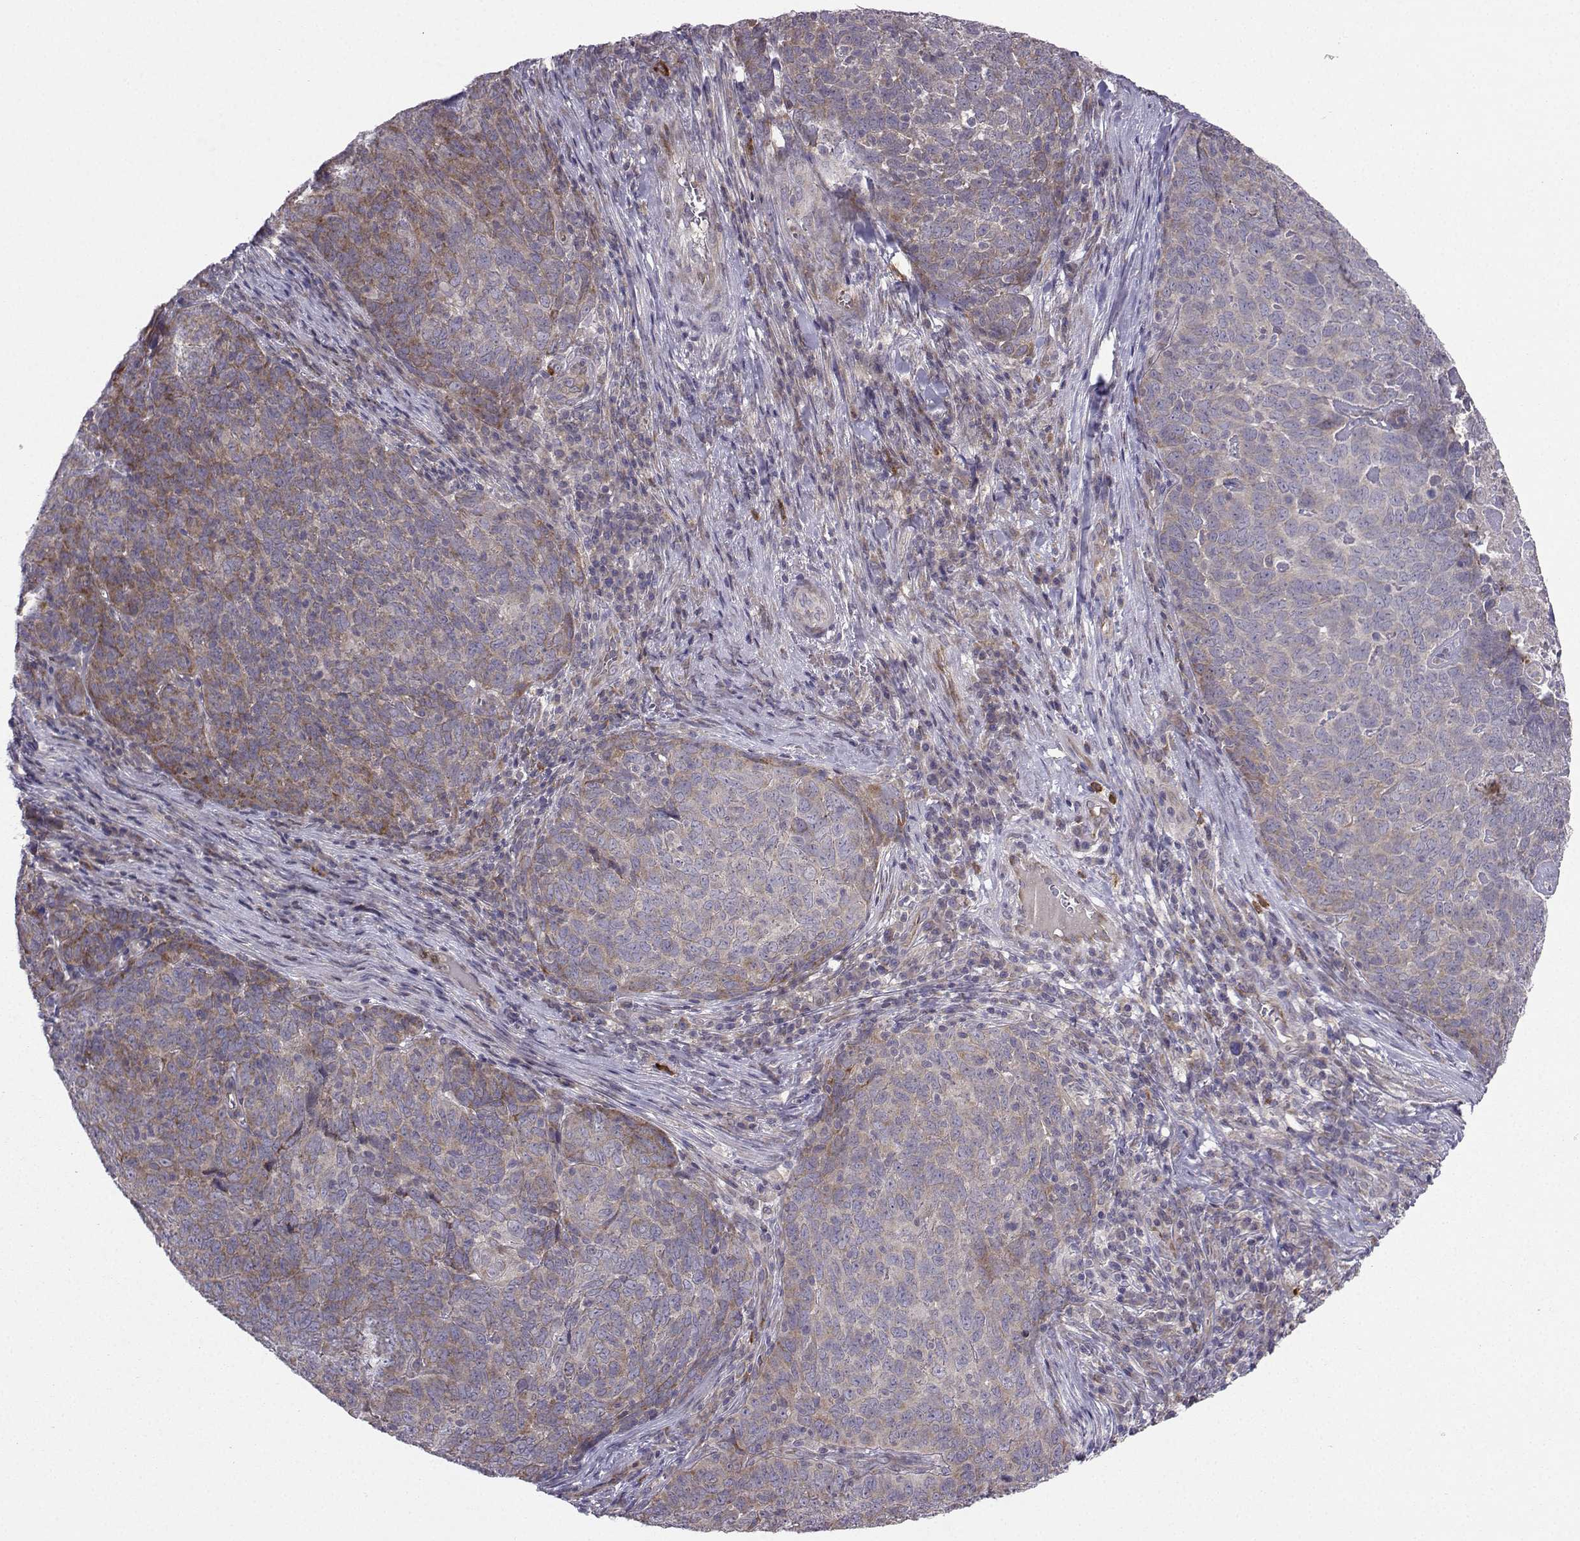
{"staining": {"intensity": "moderate", "quantity": "<25%", "location": "cytoplasmic/membranous"}, "tissue": "skin cancer", "cell_type": "Tumor cells", "image_type": "cancer", "snomed": [{"axis": "morphology", "description": "Squamous cell carcinoma, NOS"}, {"axis": "topography", "description": "Skin"}, {"axis": "topography", "description": "Anal"}], "caption": "Skin cancer (squamous cell carcinoma) was stained to show a protein in brown. There is low levels of moderate cytoplasmic/membranous expression in about <25% of tumor cells.", "gene": "STXBP5", "patient": {"sex": "female", "age": 51}}